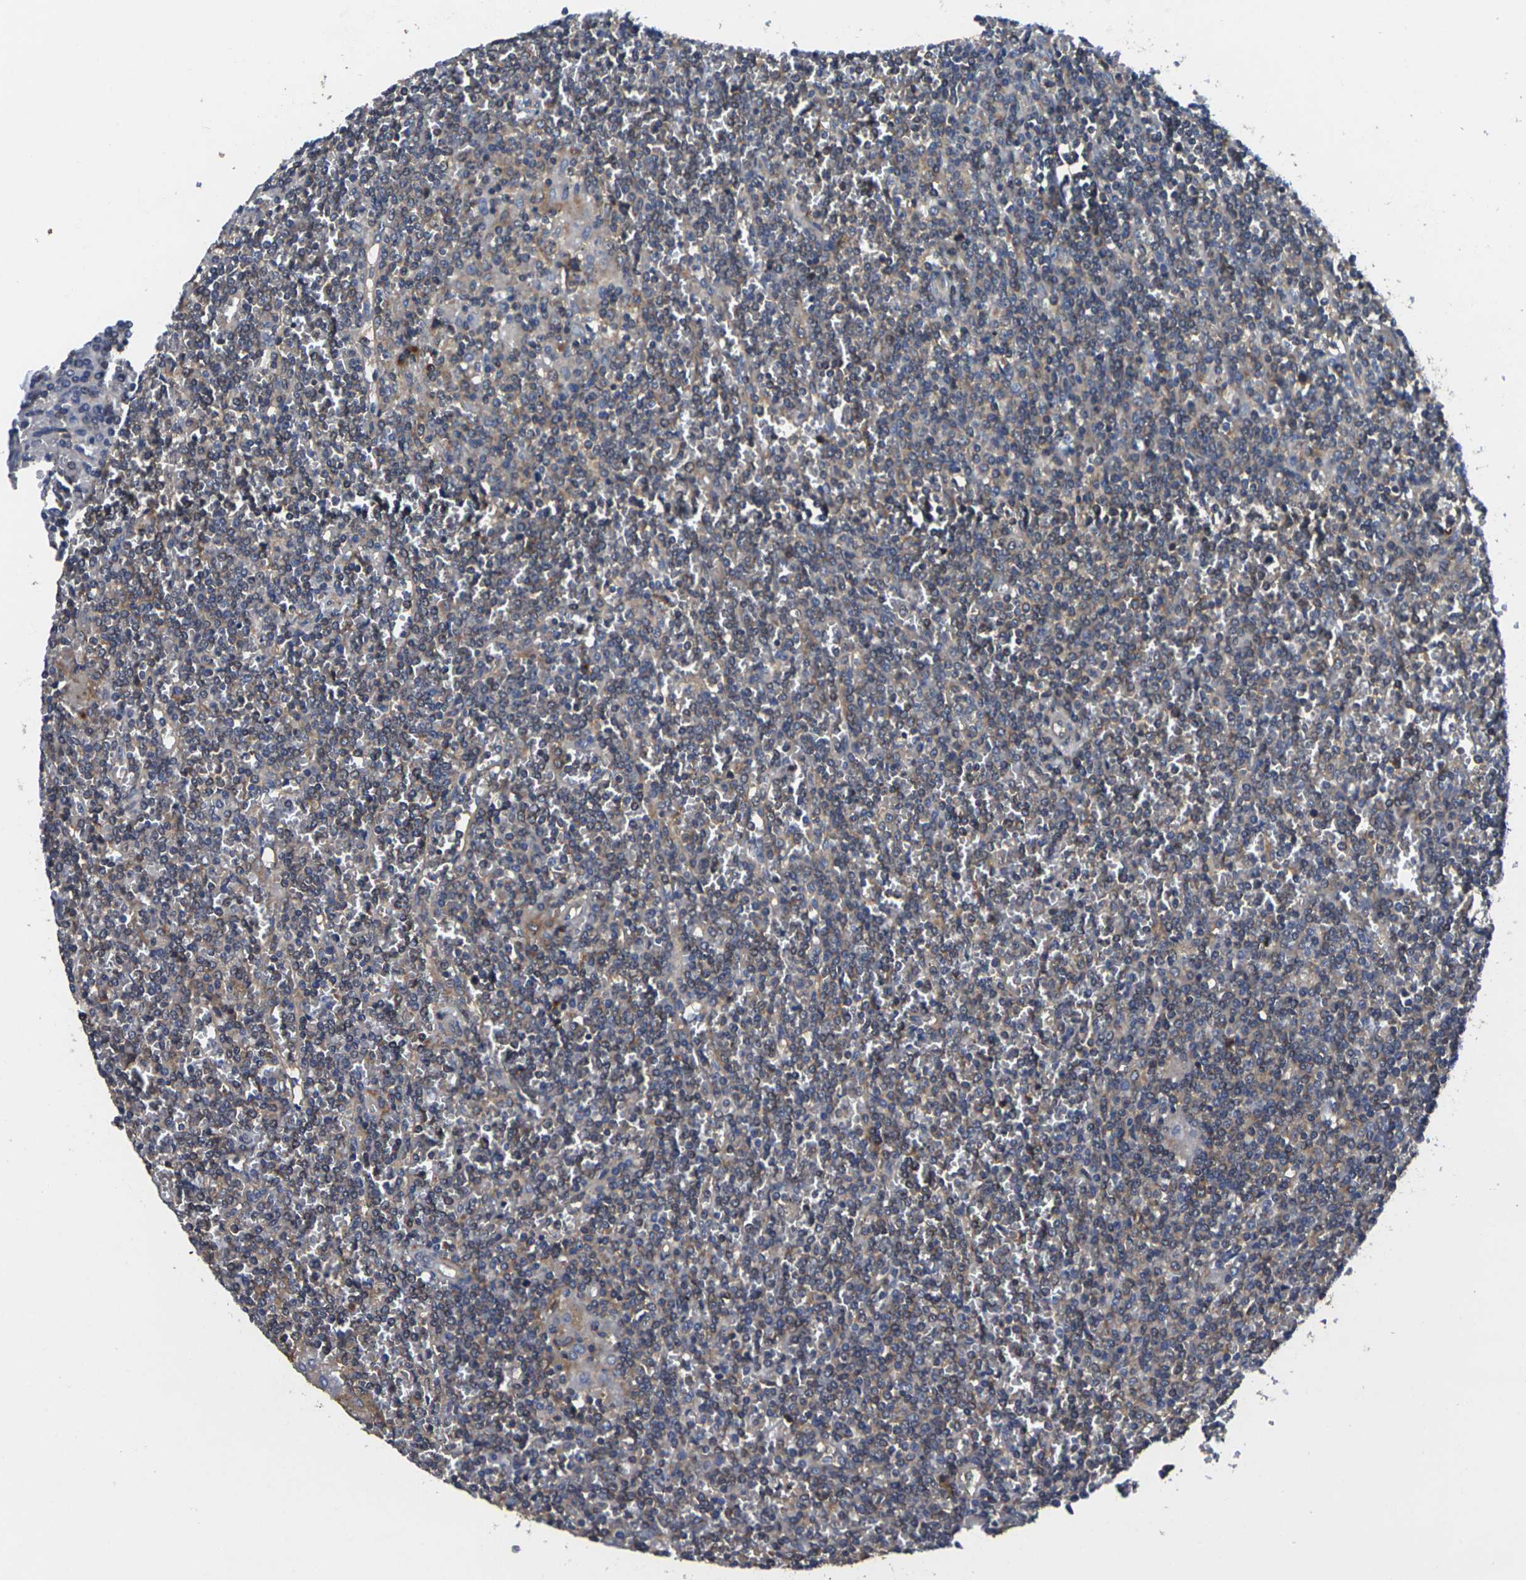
{"staining": {"intensity": "moderate", "quantity": "<25%", "location": "cytoplasmic/membranous"}, "tissue": "lymphoma", "cell_type": "Tumor cells", "image_type": "cancer", "snomed": [{"axis": "morphology", "description": "Malignant lymphoma, non-Hodgkin's type, Low grade"}, {"axis": "topography", "description": "Spleen"}], "caption": "Lymphoma was stained to show a protein in brown. There is low levels of moderate cytoplasmic/membranous staining in about <25% of tumor cells.", "gene": "TMCC2", "patient": {"sex": "female", "age": 19}}